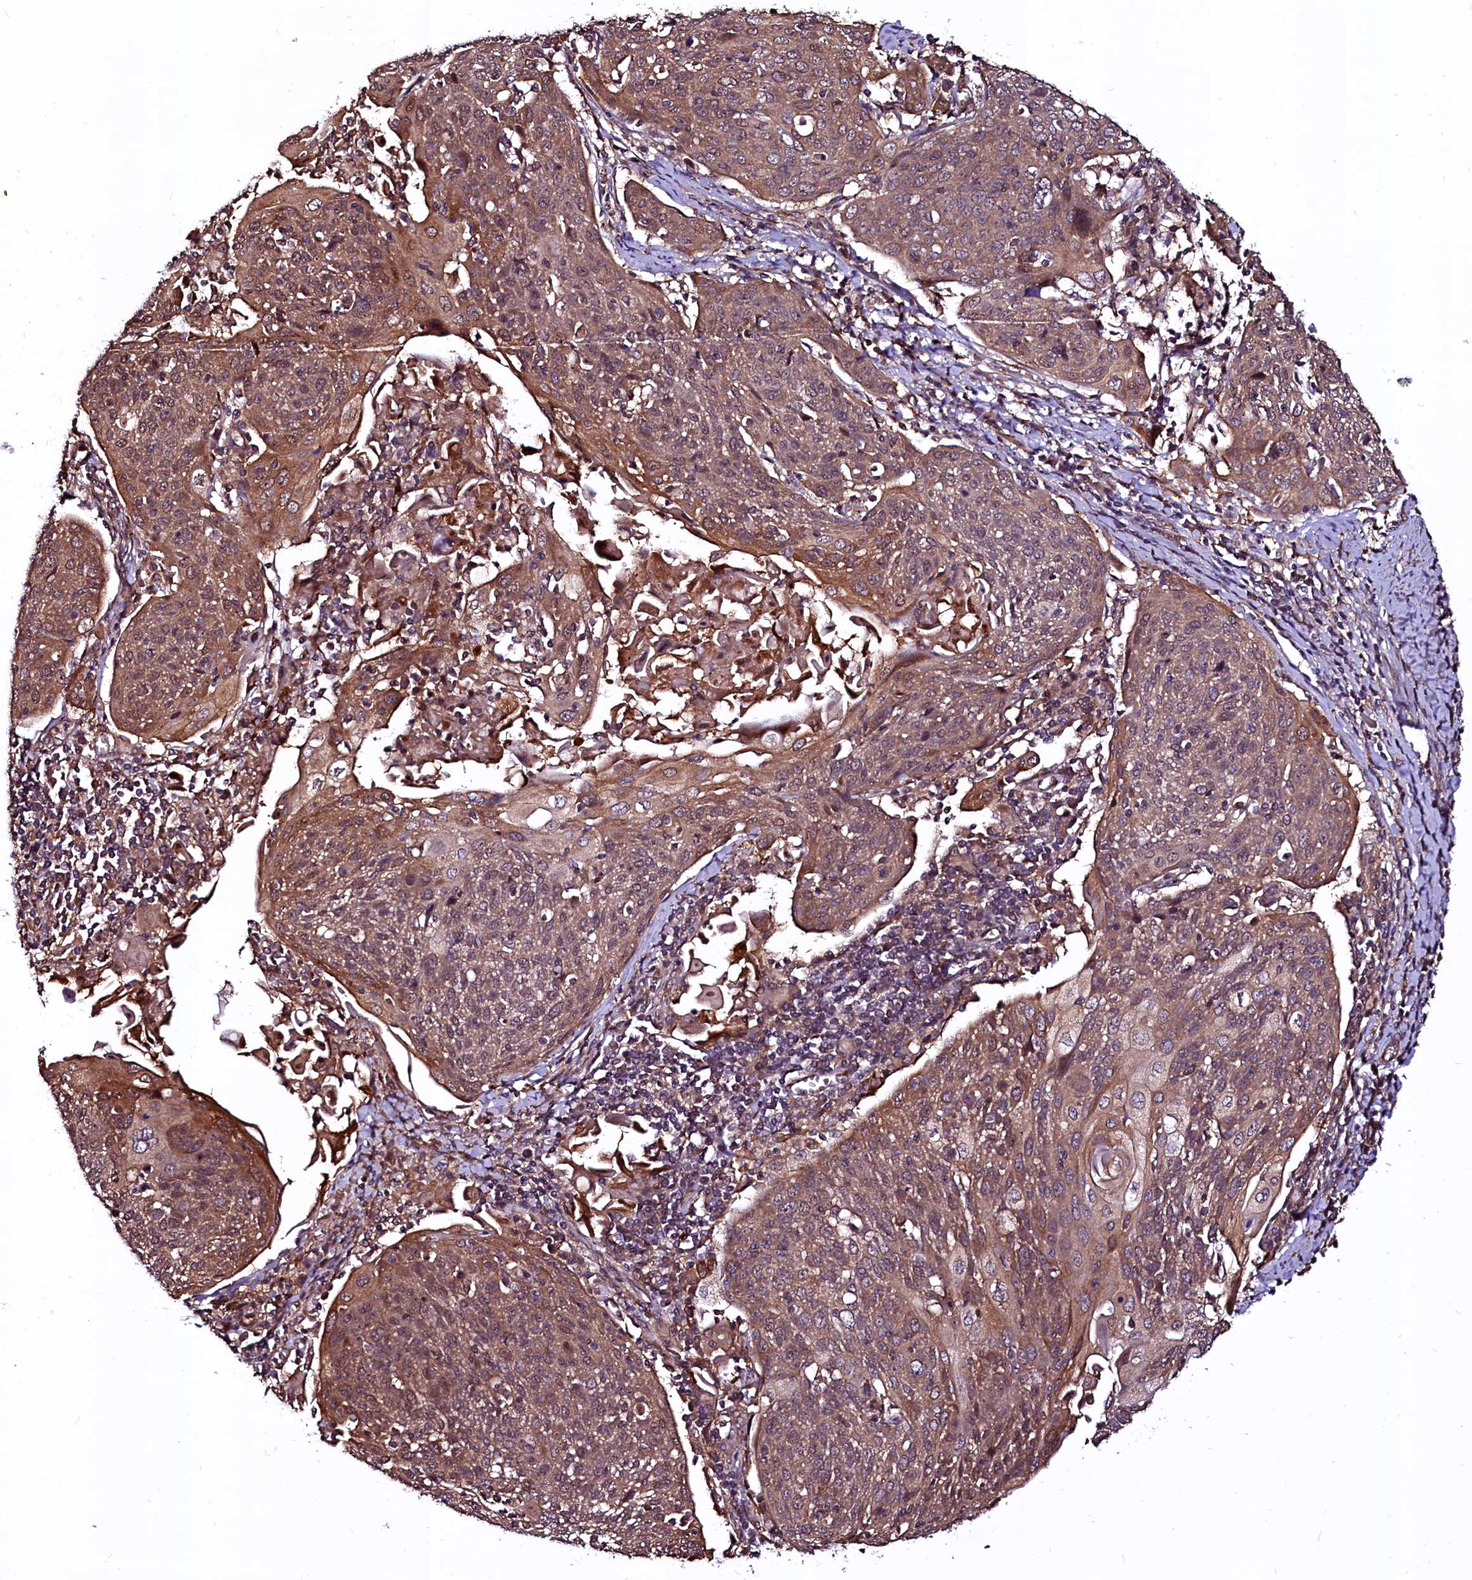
{"staining": {"intensity": "moderate", "quantity": ">75%", "location": "cytoplasmic/membranous"}, "tissue": "cervical cancer", "cell_type": "Tumor cells", "image_type": "cancer", "snomed": [{"axis": "morphology", "description": "Squamous cell carcinoma, NOS"}, {"axis": "topography", "description": "Cervix"}], "caption": "Cervical squamous cell carcinoma stained with immunohistochemistry exhibits moderate cytoplasmic/membranous expression in approximately >75% of tumor cells. (Brightfield microscopy of DAB IHC at high magnification).", "gene": "N4BP1", "patient": {"sex": "female", "age": 67}}